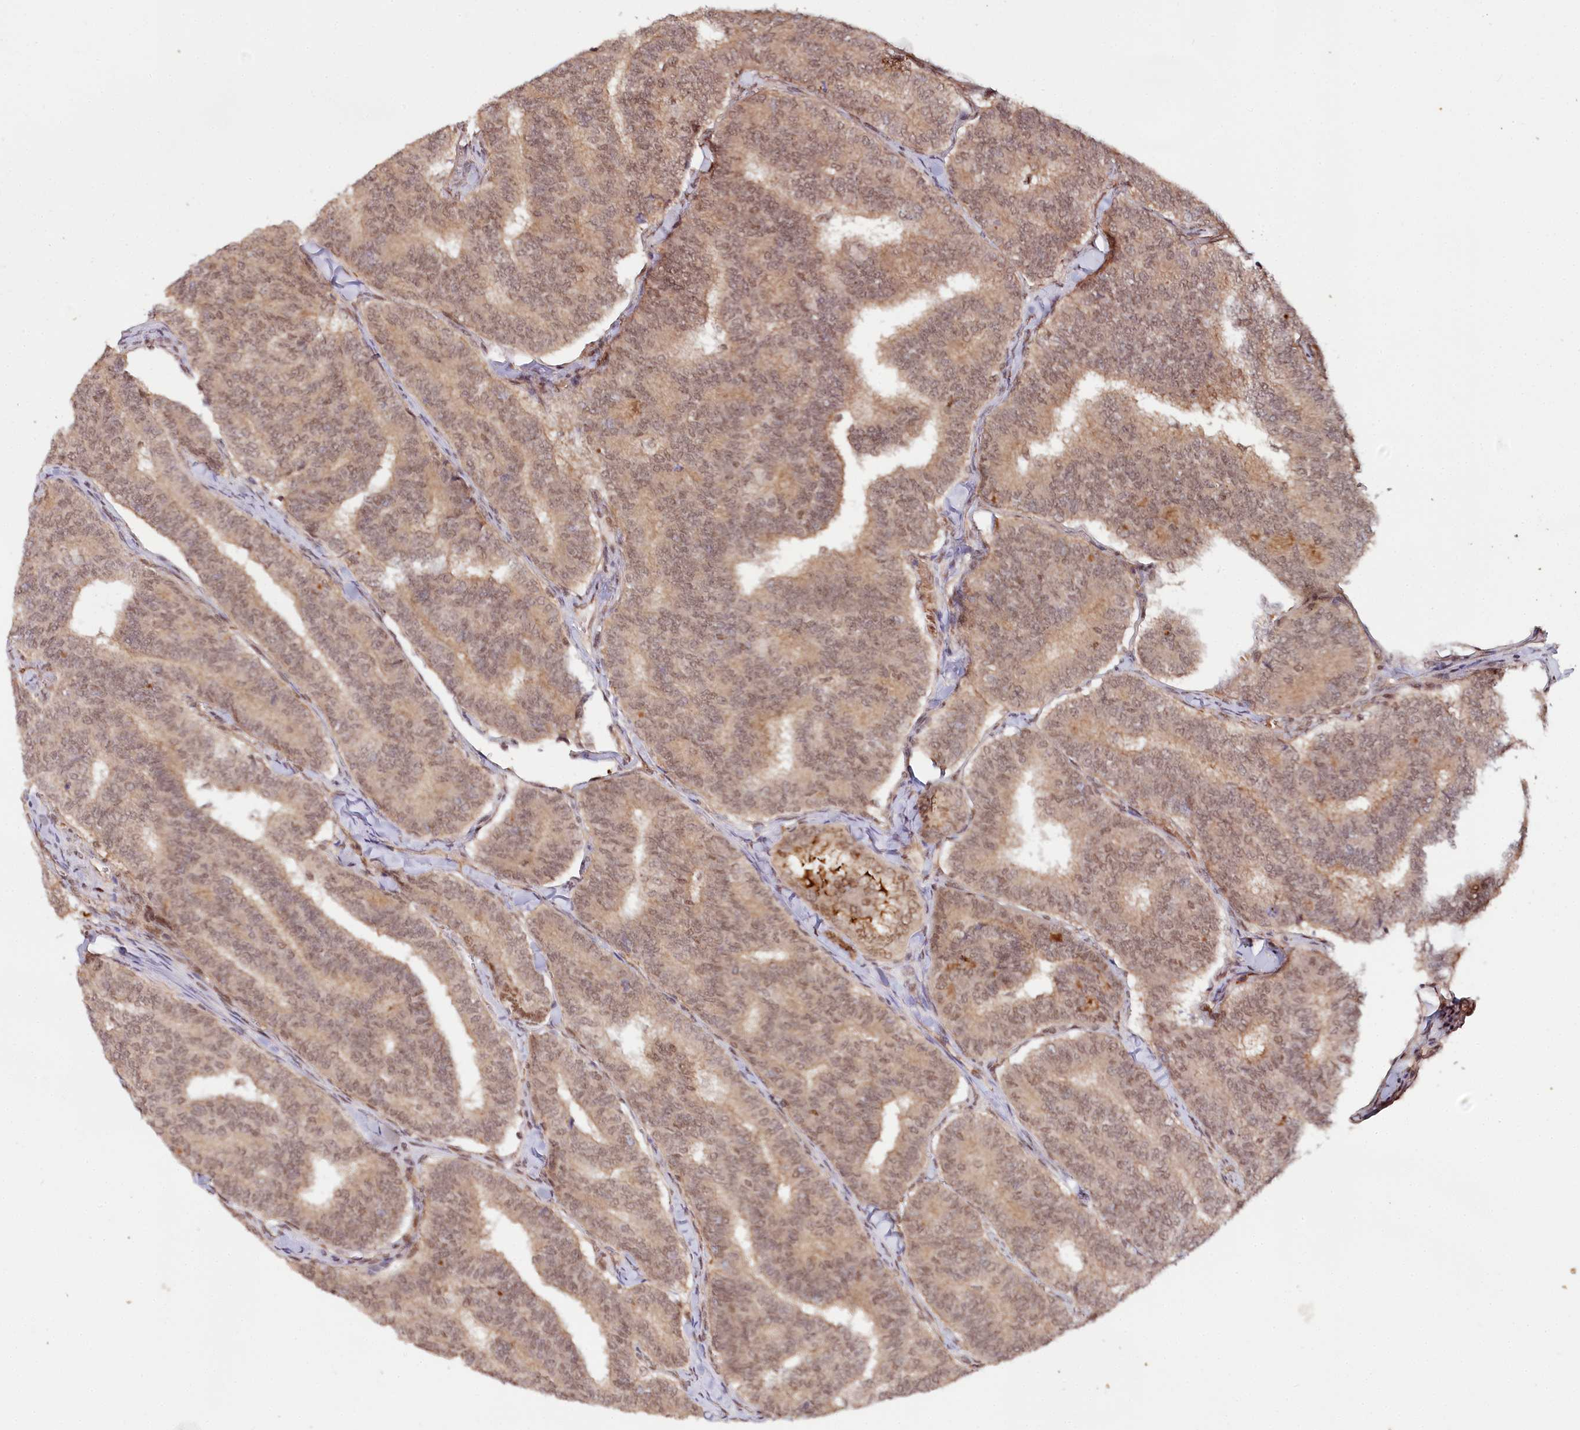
{"staining": {"intensity": "weak", "quantity": ">75%", "location": "cytoplasmic/membranous,nuclear"}, "tissue": "thyroid cancer", "cell_type": "Tumor cells", "image_type": "cancer", "snomed": [{"axis": "morphology", "description": "Papillary adenocarcinoma, NOS"}, {"axis": "topography", "description": "Thyroid gland"}], "caption": "Approximately >75% of tumor cells in papillary adenocarcinoma (thyroid) exhibit weak cytoplasmic/membranous and nuclear protein staining as visualized by brown immunohistochemical staining.", "gene": "CCDC65", "patient": {"sex": "female", "age": 35}}